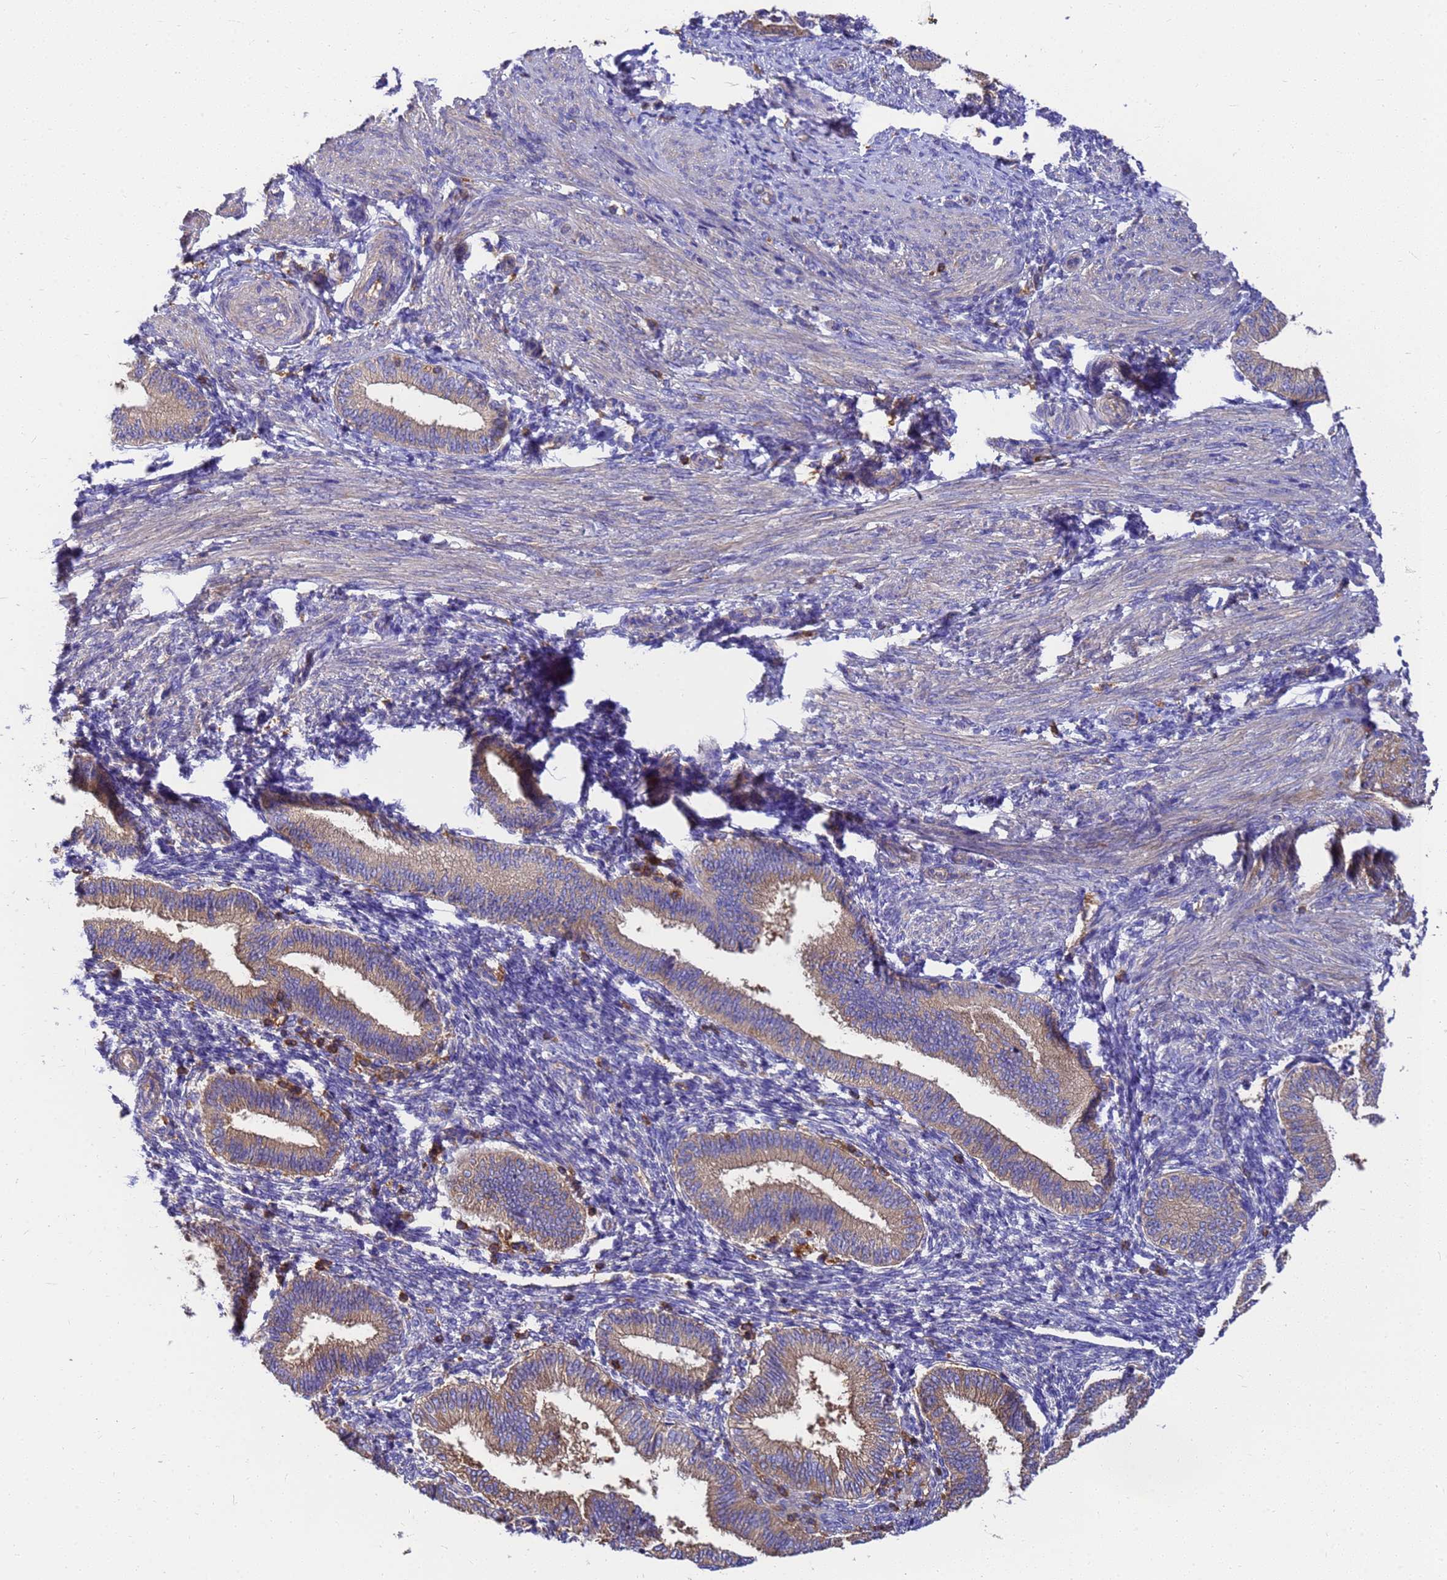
{"staining": {"intensity": "negative", "quantity": "none", "location": "none"}, "tissue": "endometrium", "cell_type": "Cells in endometrial stroma", "image_type": "normal", "snomed": [{"axis": "morphology", "description": "Normal tissue, NOS"}, {"axis": "topography", "description": "Endometrium"}], "caption": "Immunohistochemistry photomicrograph of benign endometrium: human endometrium stained with DAB demonstrates no significant protein positivity in cells in endometrial stroma. Nuclei are stained in blue.", "gene": "ZNF235", "patient": {"sex": "female", "age": 39}}